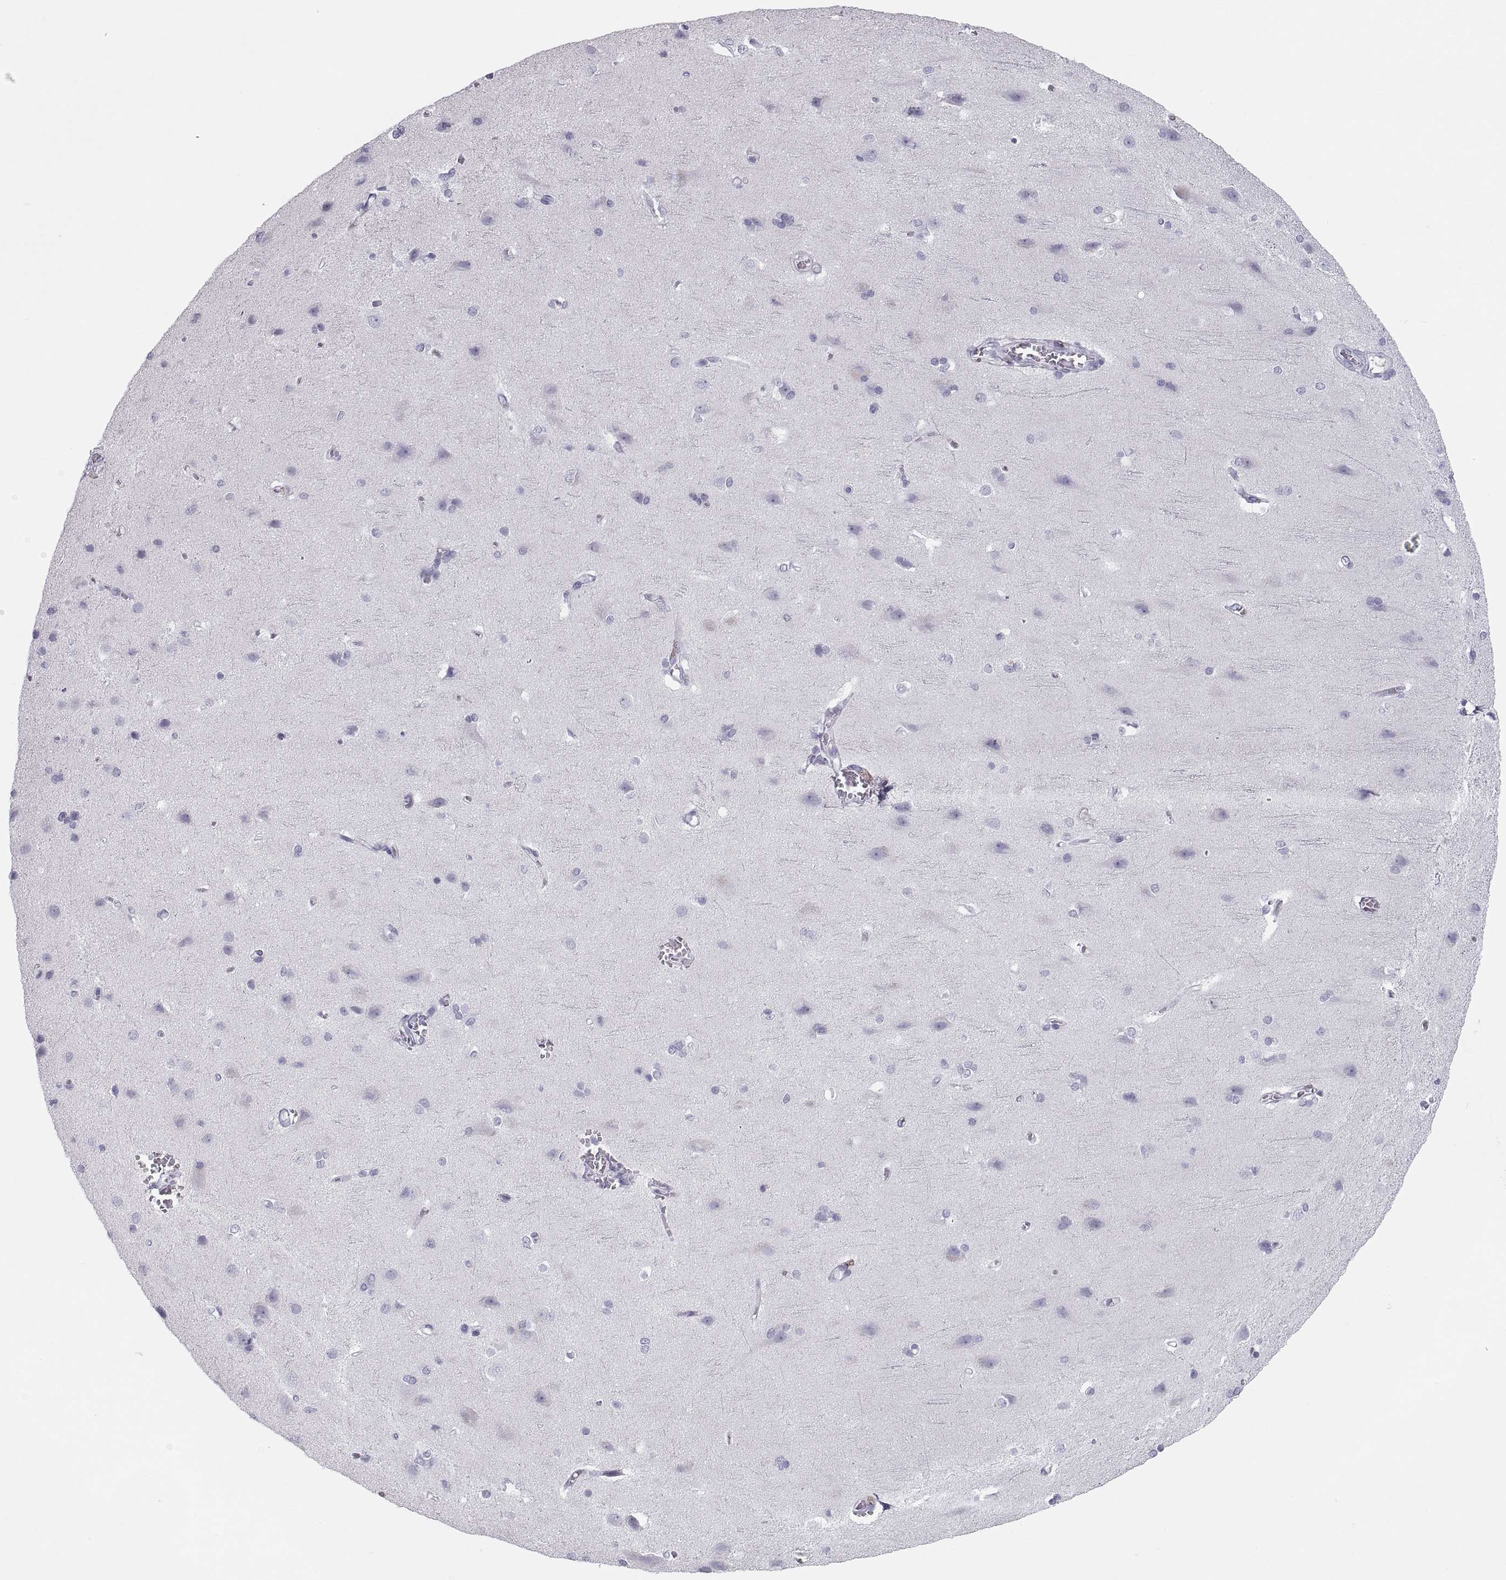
{"staining": {"intensity": "negative", "quantity": "none", "location": "none"}, "tissue": "cerebral cortex", "cell_type": "Endothelial cells", "image_type": "normal", "snomed": [{"axis": "morphology", "description": "Normal tissue, NOS"}, {"axis": "topography", "description": "Cerebral cortex"}], "caption": "Immunohistochemistry (IHC) of benign human cerebral cortex exhibits no staining in endothelial cells. The staining was performed using DAB to visualize the protein expression in brown, while the nuclei were stained in blue with hematoxylin (Magnification: 20x).", "gene": "MAGEB2", "patient": {"sex": "male", "age": 37}}